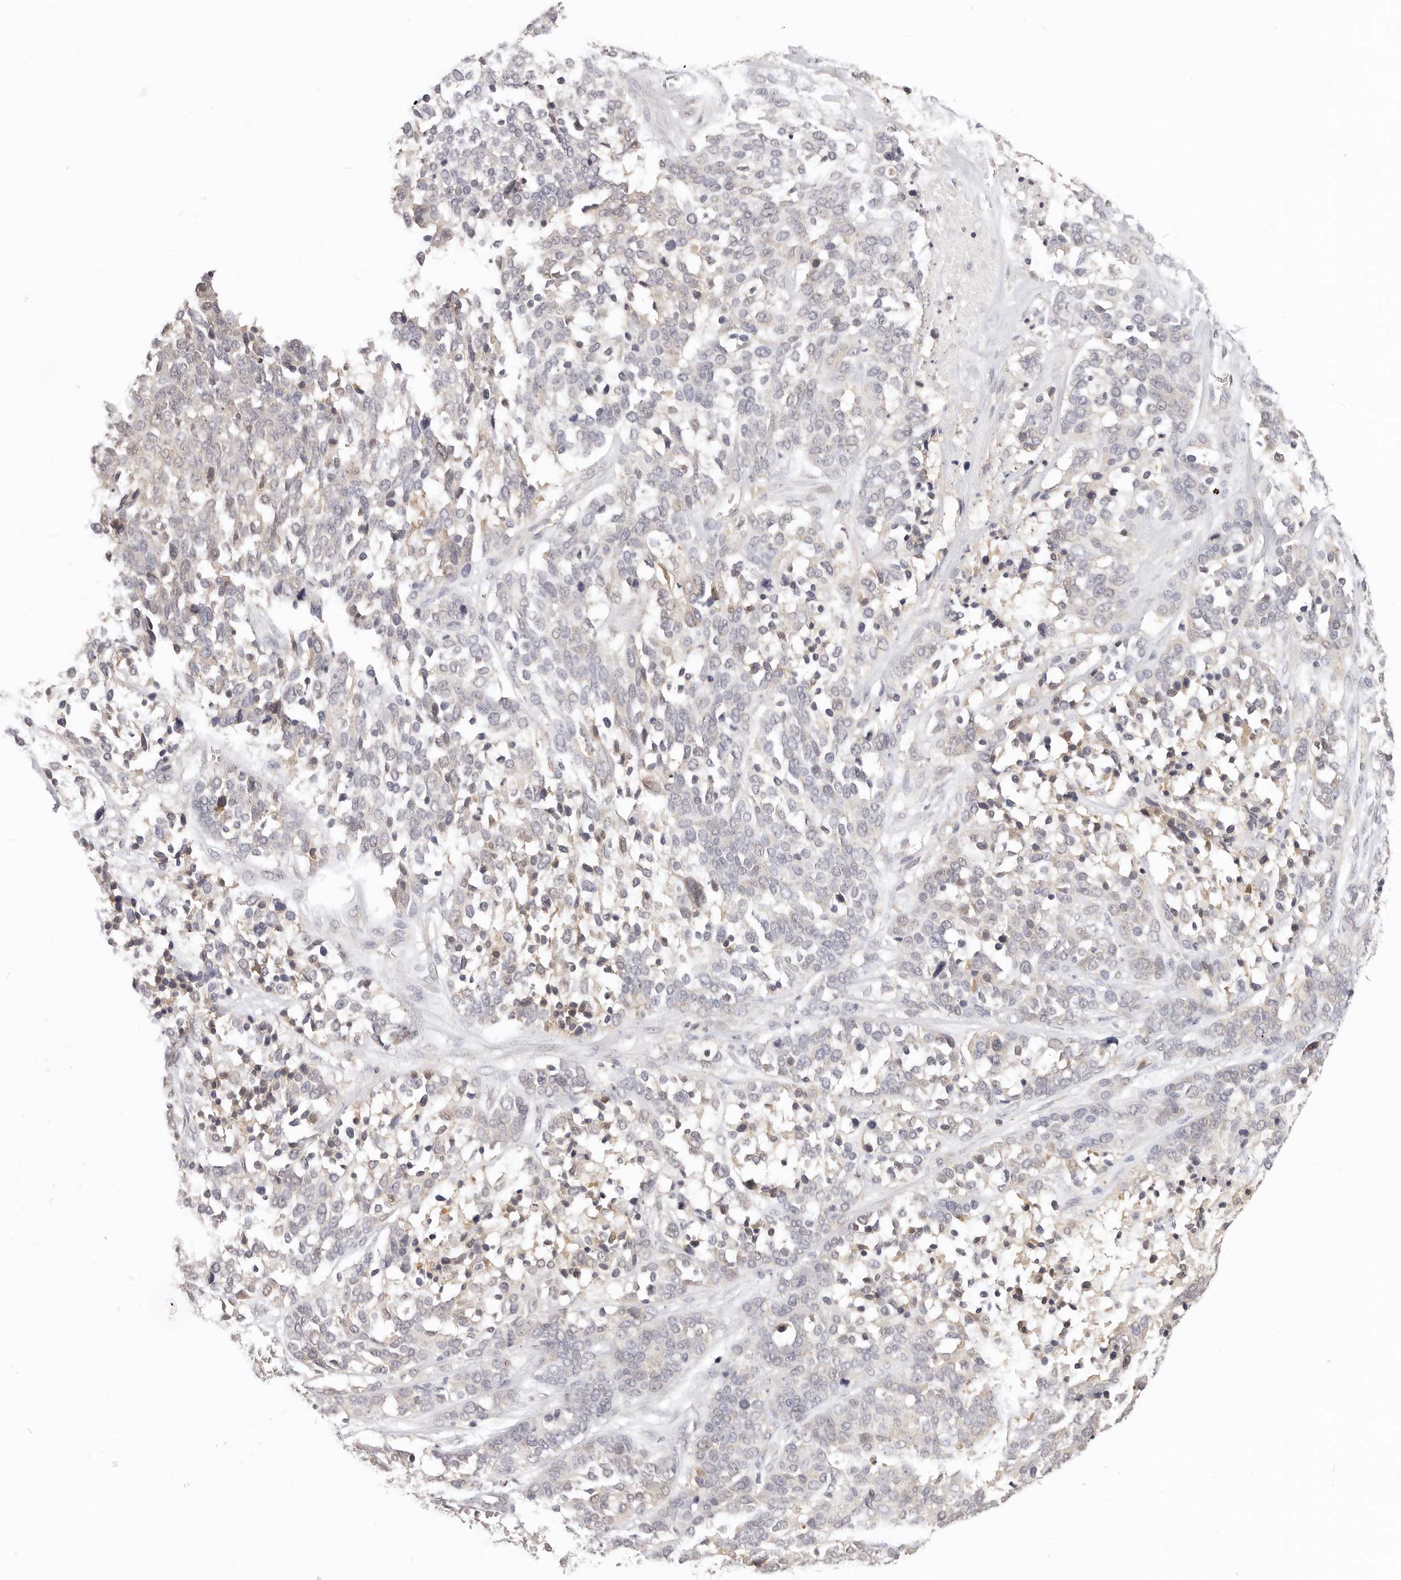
{"staining": {"intensity": "weak", "quantity": "<25%", "location": "cytoplasmic/membranous"}, "tissue": "ovarian cancer", "cell_type": "Tumor cells", "image_type": "cancer", "snomed": [{"axis": "morphology", "description": "Cystadenocarcinoma, serous, NOS"}, {"axis": "topography", "description": "Ovary"}], "caption": "Ovarian cancer (serous cystadenocarcinoma) was stained to show a protein in brown. There is no significant expression in tumor cells.", "gene": "GGPS1", "patient": {"sex": "female", "age": 44}}